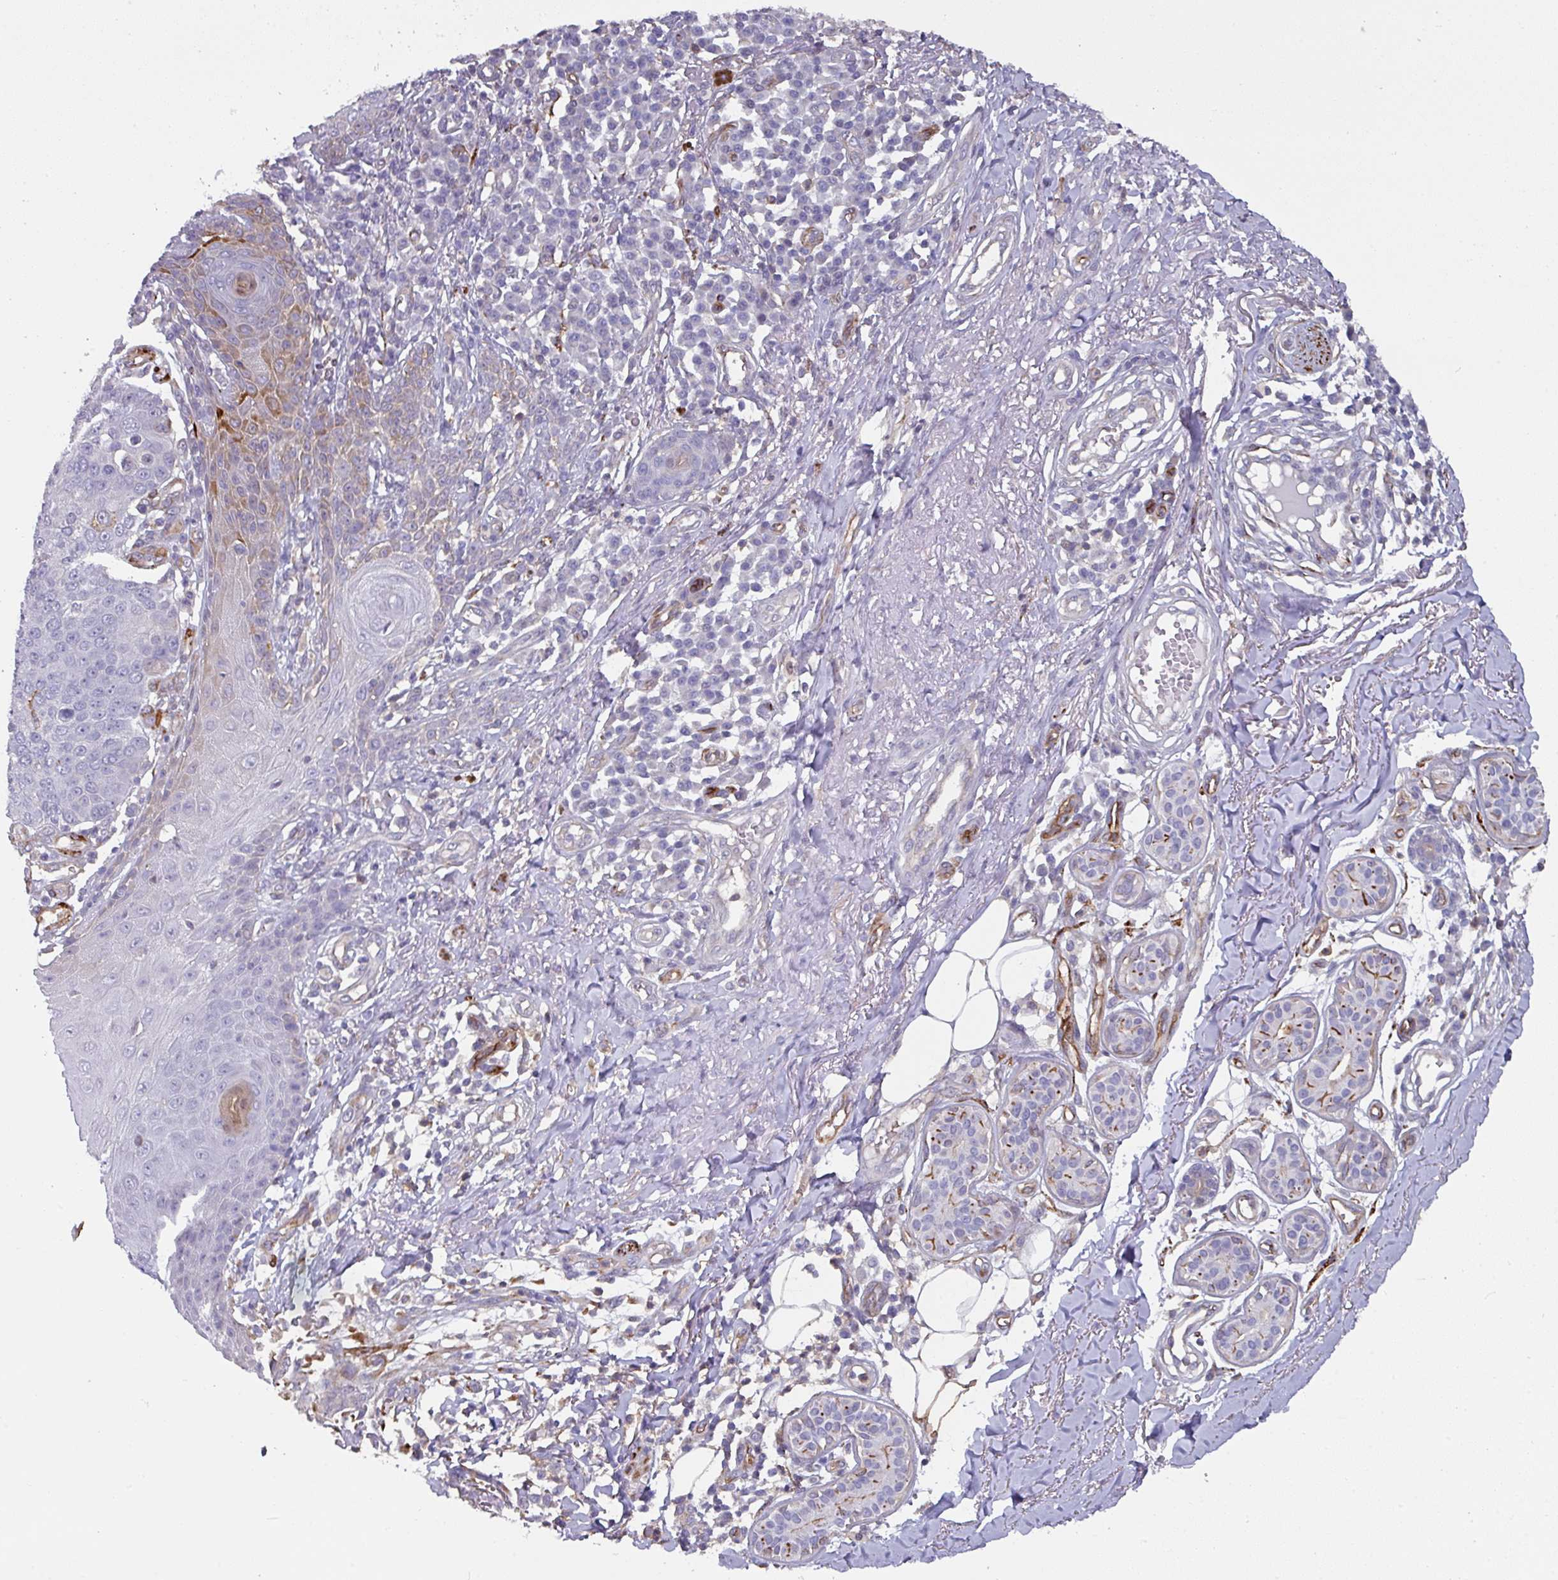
{"staining": {"intensity": "negative", "quantity": "none", "location": "none"}, "tissue": "skin cancer", "cell_type": "Tumor cells", "image_type": "cancer", "snomed": [{"axis": "morphology", "description": "Squamous cell carcinoma, NOS"}, {"axis": "topography", "description": "Skin"}], "caption": "Immunohistochemistry (IHC) histopathology image of skin squamous cell carcinoma stained for a protein (brown), which displays no staining in tumor cells. The staining is performed using DAB brown chromogen with nuclei counter-stained in using hematoxylin.", "gene": "BEND5", "patient": {"sex": "male", "age": 71}}